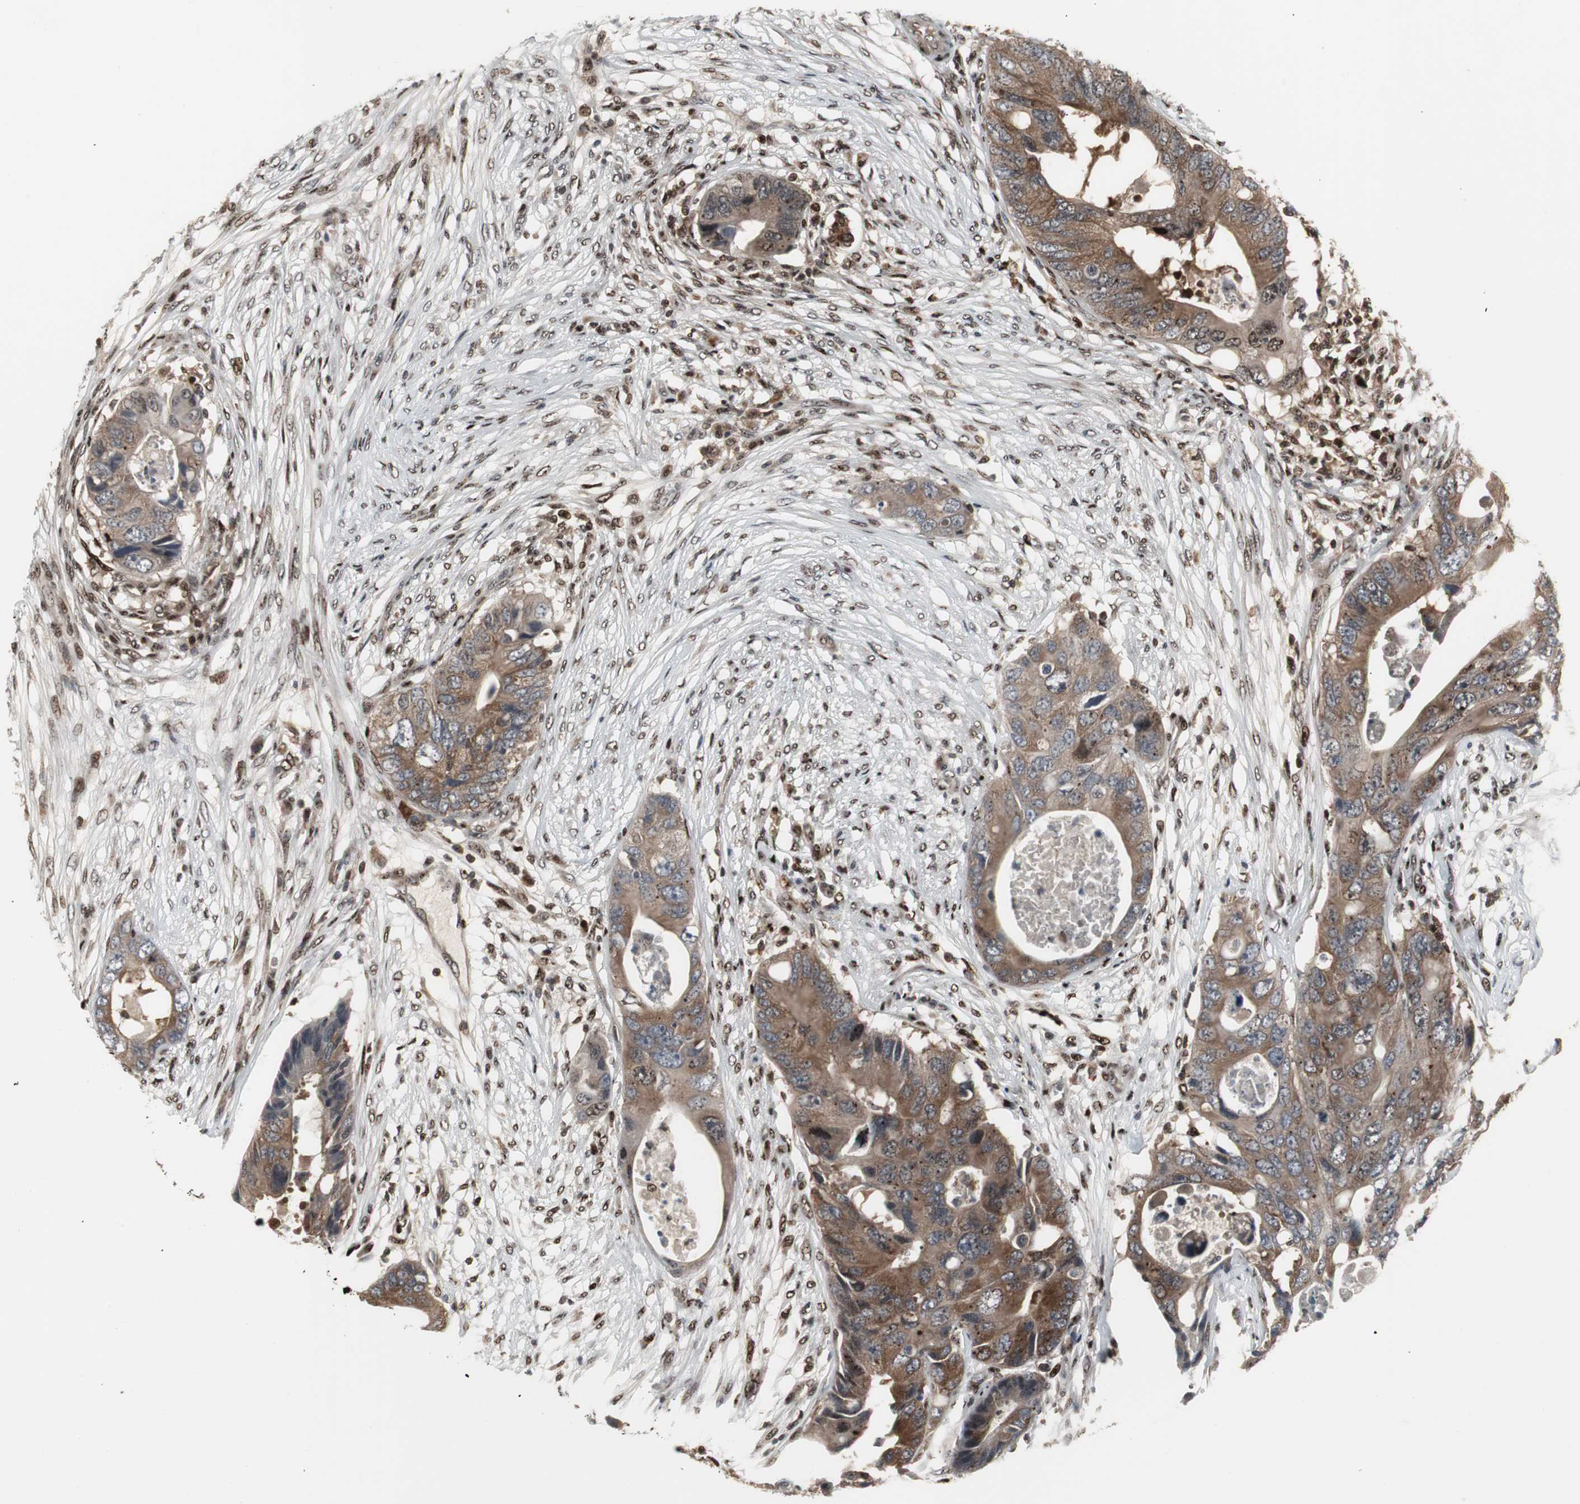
{"staining": {"intensity": "moderate", "quantity": ">75%", "location": "cytoplasmic/membranous"}, "tissue": "colorectal cancer", "cell_type": "Tumor cells", "image_type": "cancer", "snomed": [{"axis": "morphology", "description": "Adenocarcinoma, NOS"}, {"axis": "topography", "description": "Colon"}], "caption": "A histopathology image showing moderate cytoplasmic/membranous expression in about >75% of tumor cells in colorectal adenocarcinoma, as visualized by brown immunohistochemical staining.", "gene": "GRK2", "patient": {"sex": "male", "age": 71}}